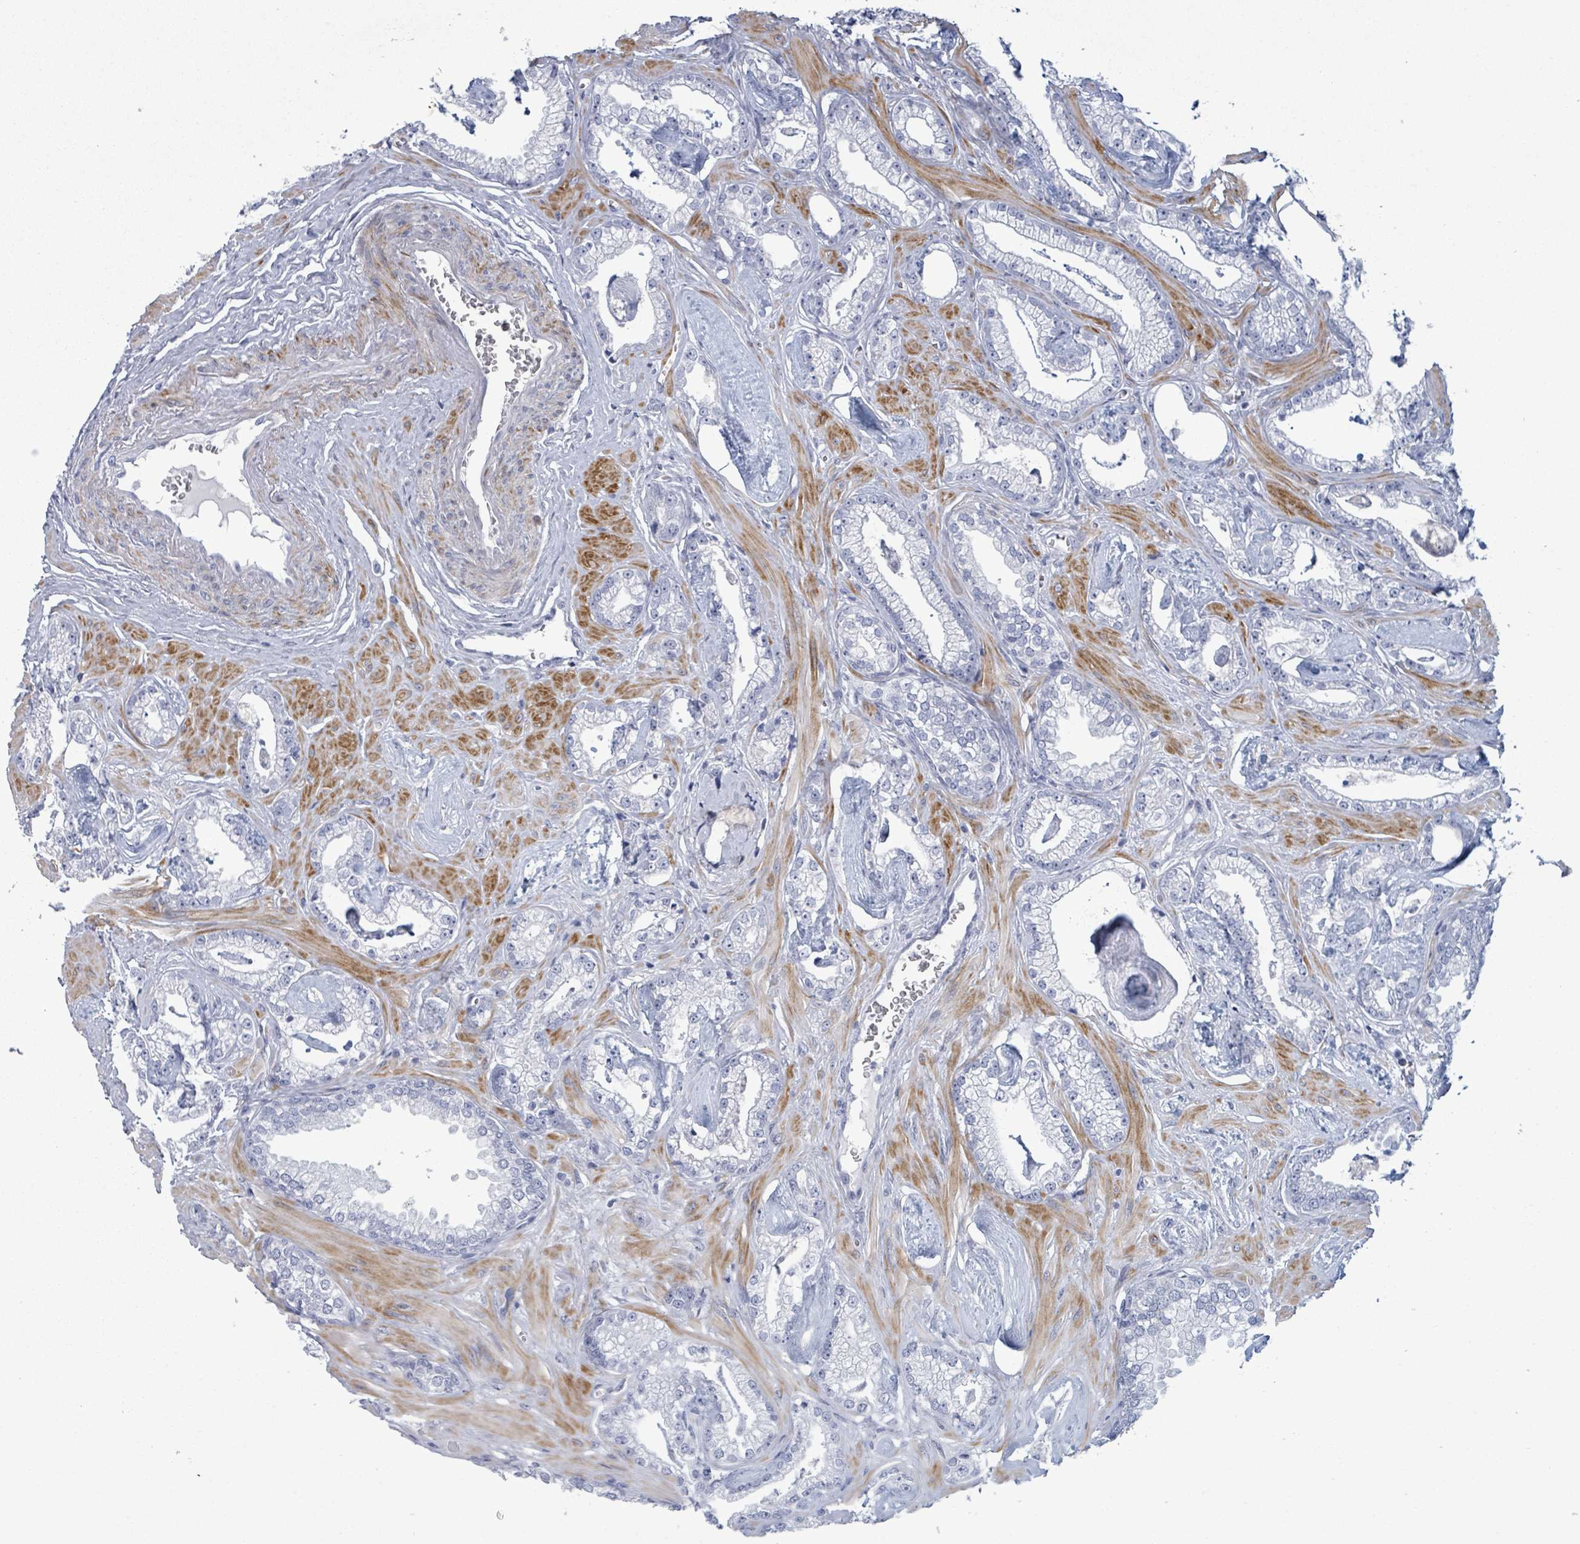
{"staining": {"intensity": "negative", "quantity": "none", "location": "none"}, "tissue": "prostate cancer", "cell_type": "Tumor cells", "image_type": "cancer", "snomed": [{"axis": "morphology", "description": "Adenocarcinoma, Low grade"}, {"axis": "topography", "description": "Prostate"}], "caption": "Tumor cells are negative for brown protein staining in low-grade adenocarcinoma (prostate).", "gene": "ZNF771", "patient": {"sex": "male", "age": 60}}